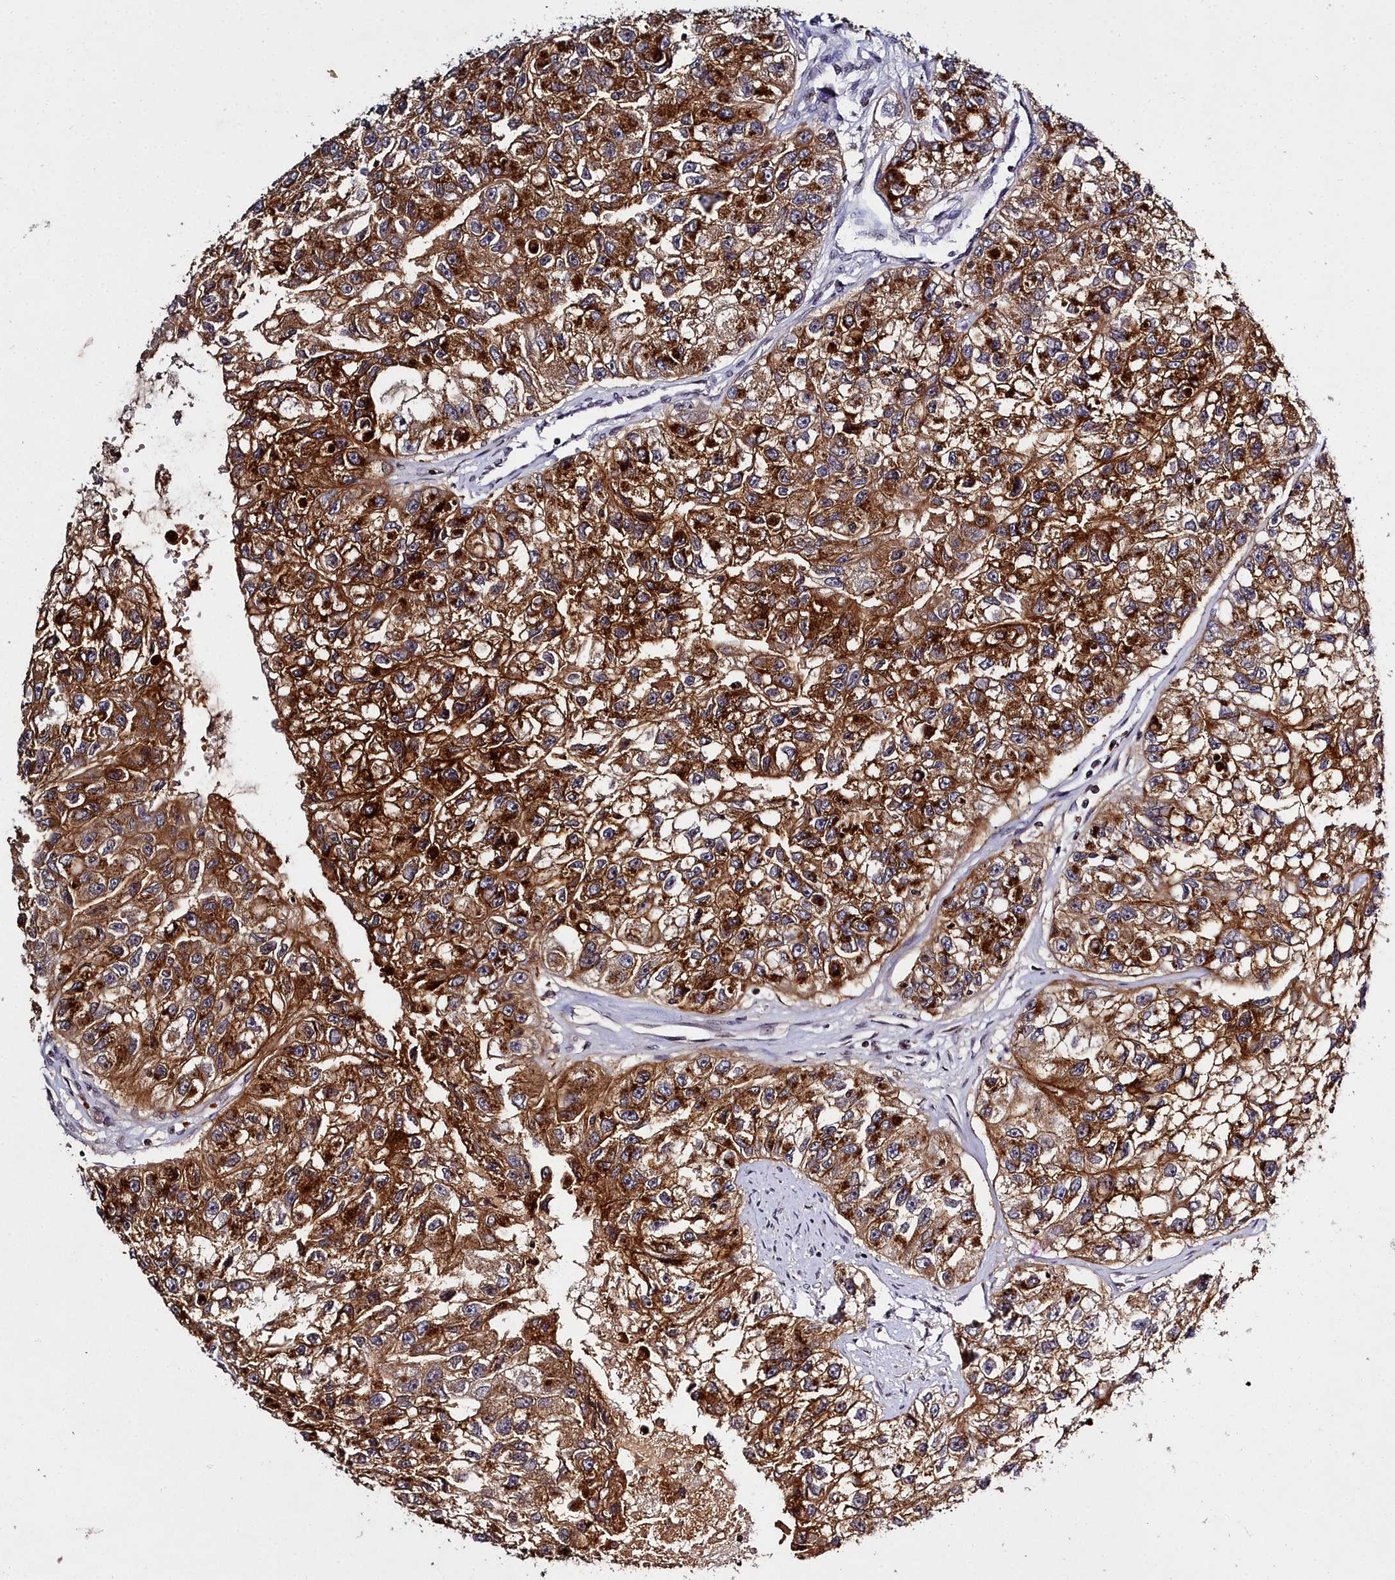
{"staining": {"intensity": "strong", "quantity": ">75%", "location": "cytoplasmic/membranous"}, "tissue": "renal cancer", "cell_type": "Tumor cells", "image_type": "cancer", "snomed": [{"axis": "morphology", "description": "Adenocarcinoma, NOS"}, {"axis": "topography", "description": "Kidney"}], "caption": "IHC of human renal cancer (adenocarcinoma) reveals high levels of strong cytoplasmic/membranous expression in approximately >75% of tumor cells. (DAB IHC, brown staining for protein, blue staining for nuclei).", "gene": "FZD4", "patient": {"sex": "male", "age": 63}}